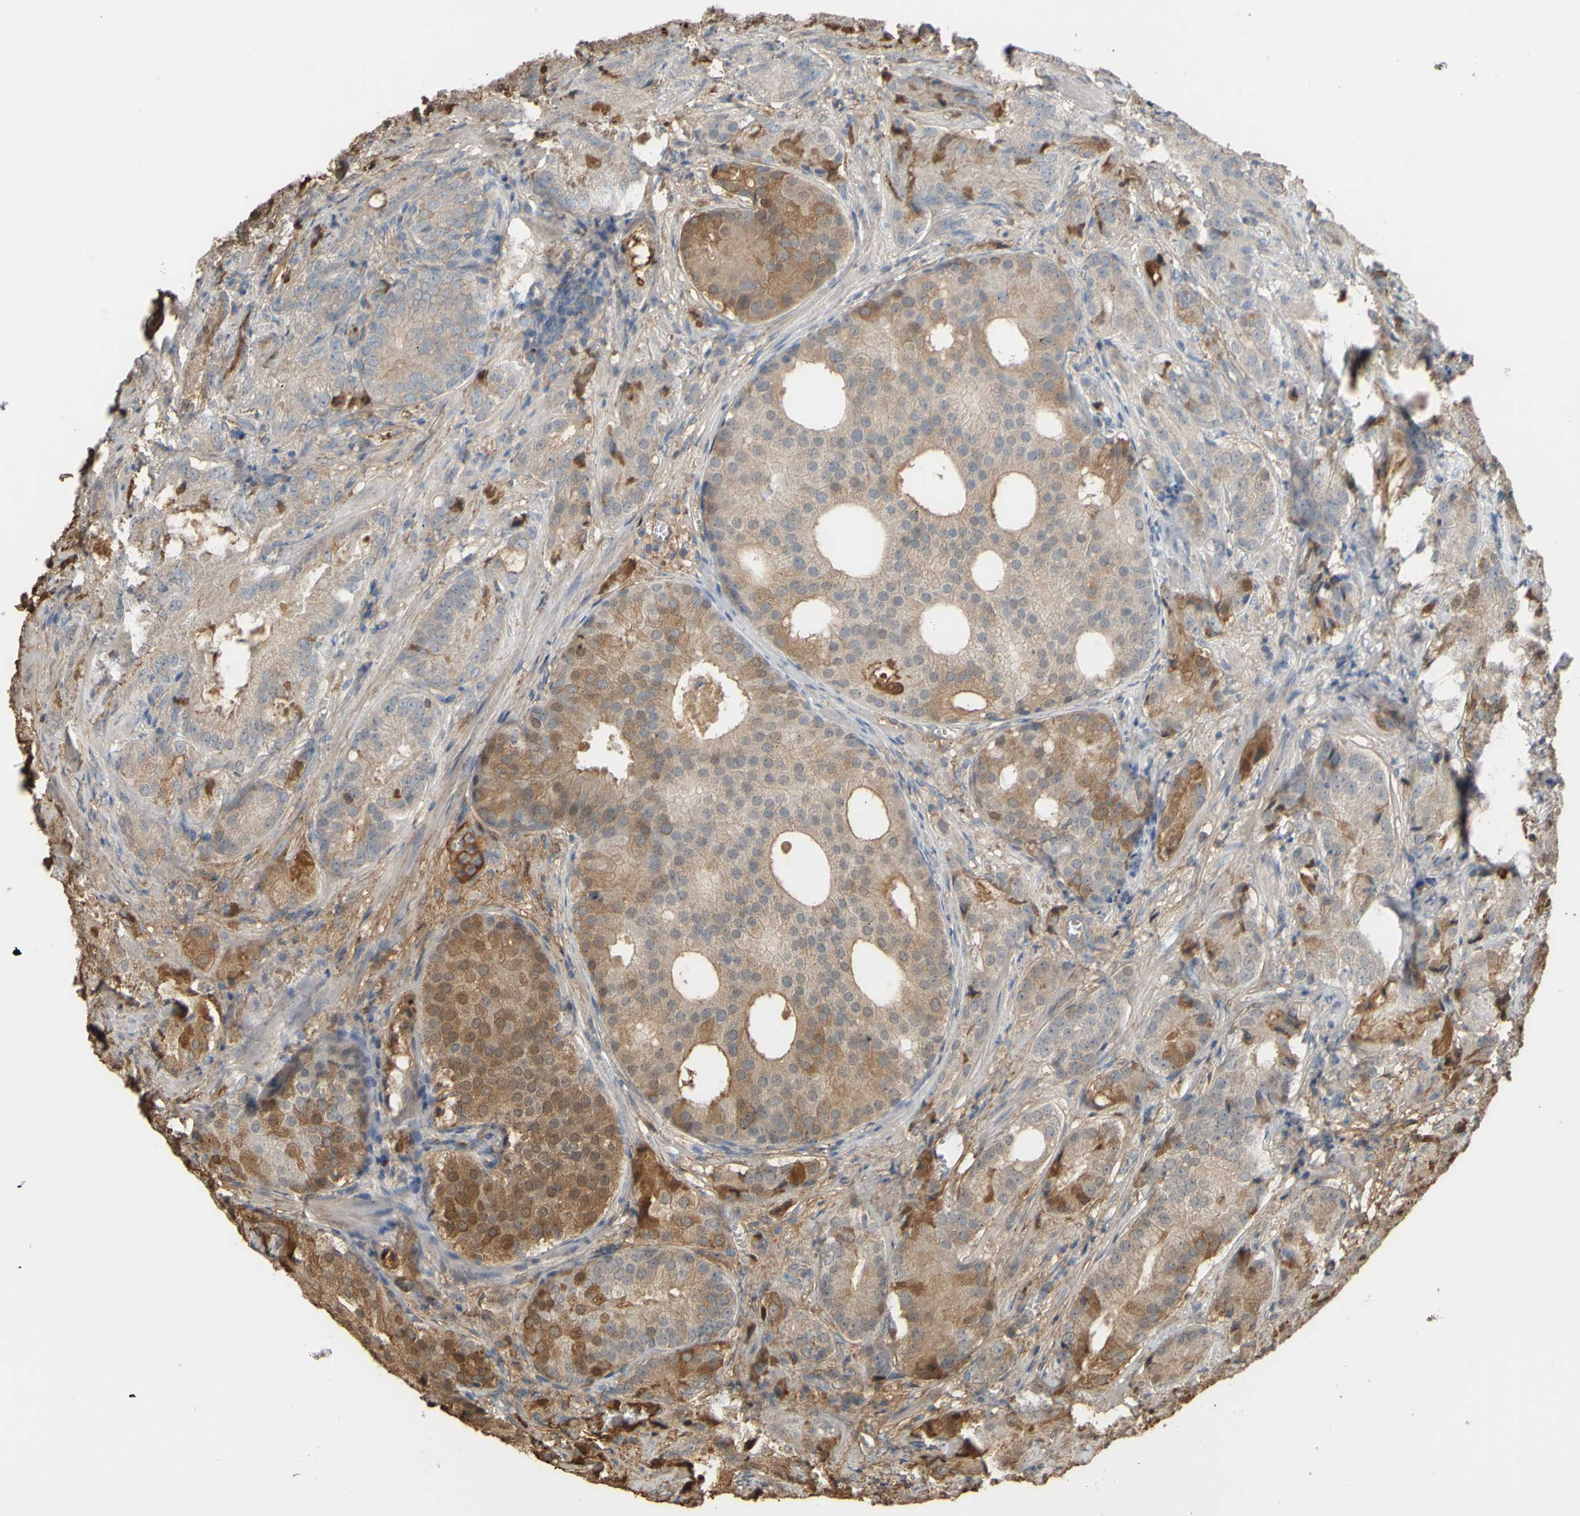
{"staining": {"intensity": "weak", "quantity": "25%-75%", "location": "cytoplasmic/membranous"}, "tissue": "prostate cancer", "cell_type": "Tumor cells", "image_type": "cancer", "snomed": [{"axis": "morphology", "description": "Adenocarcinoma, High grade"}, {"axis": "topography", "description": "Prostate"}], "caption": "Brown immunohistochemical staining in human high-grade adenocarcinoma (prostate) demonstrates weak cytoplasmic/membranous staining in about 25%-75% of tumor cells.", "gene": "PTGDS", "patient": {"sex": "male", "age": 64}}